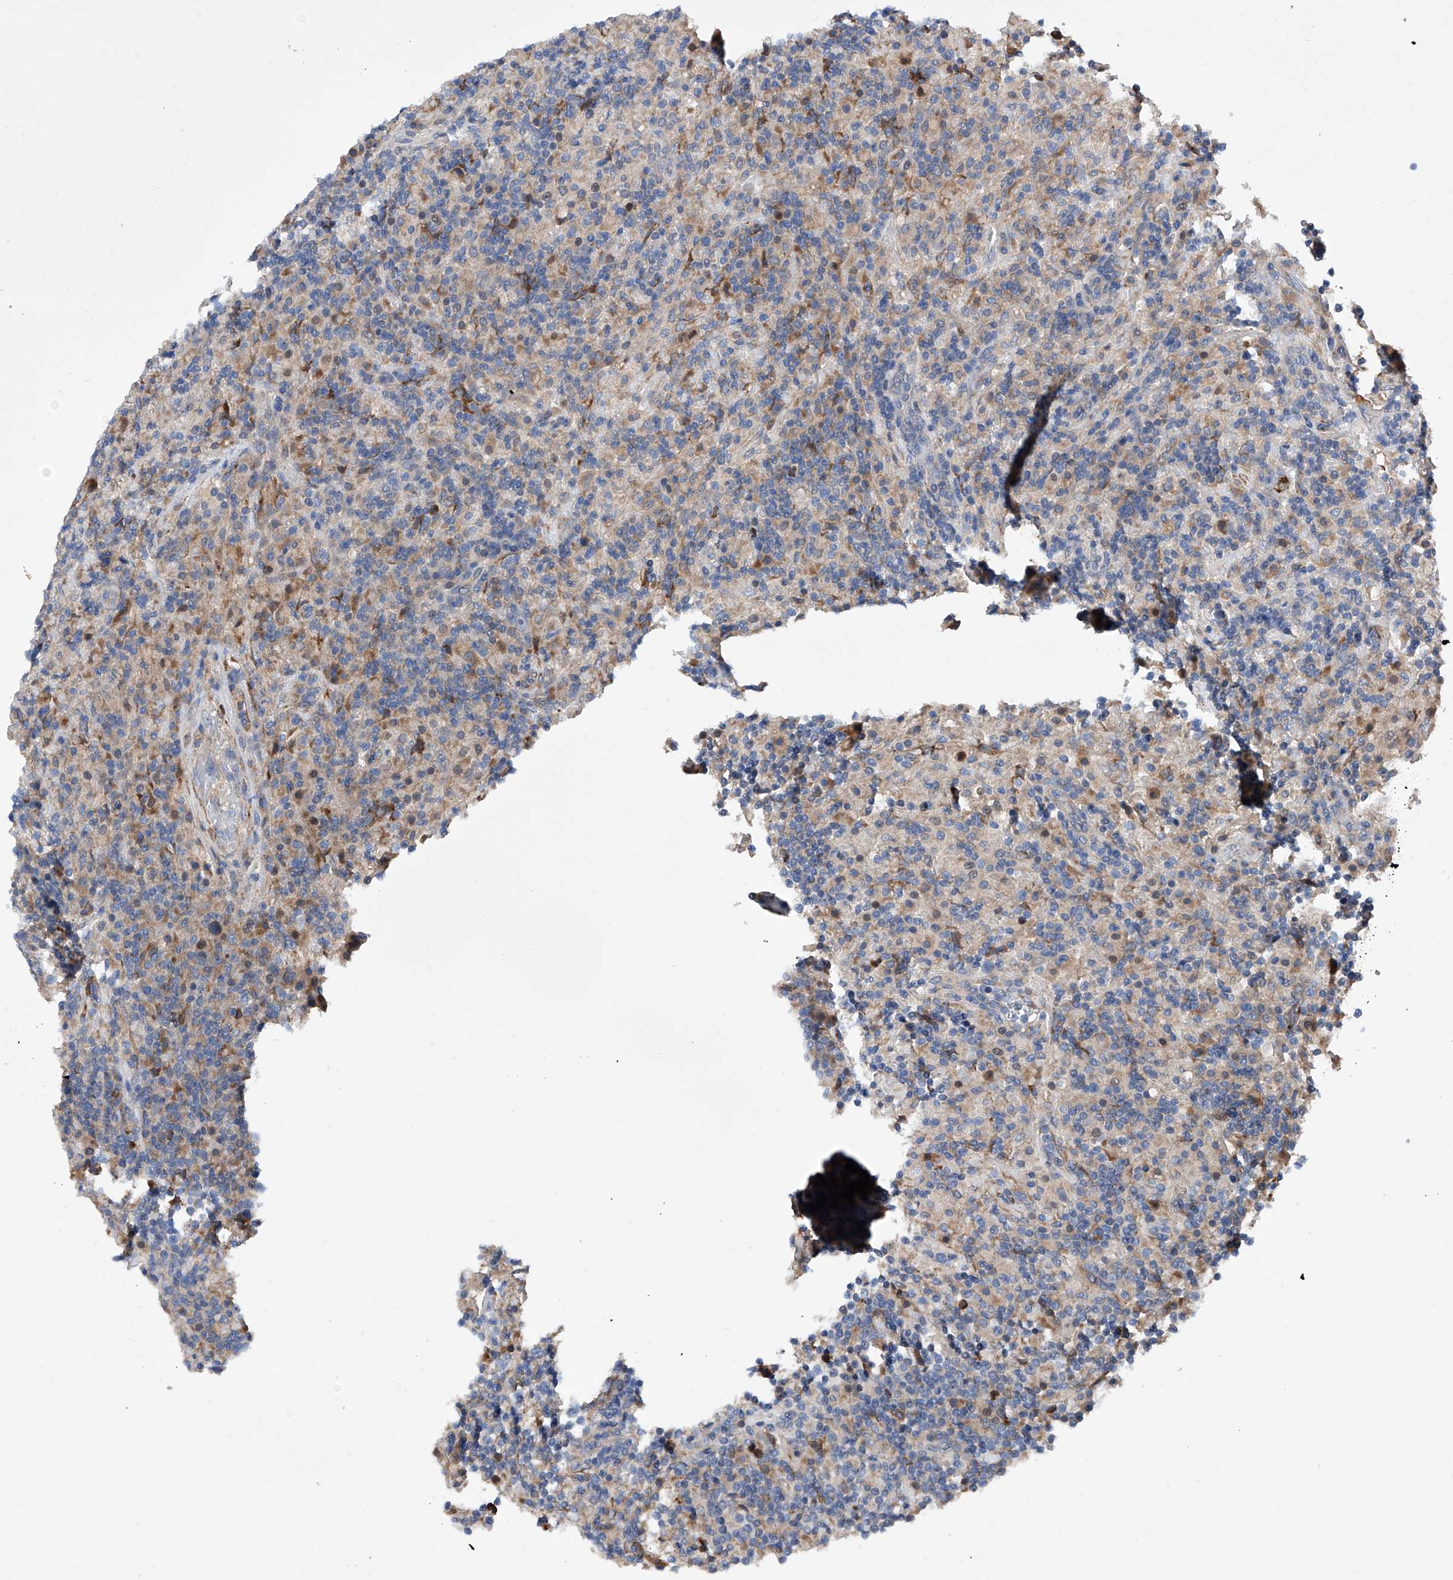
{"staining": {"intensity": "negative", "quantity": "none", "location": "none"}, "tissue": "lymphoma", "cell_type": "Tumor cells", "image_type": "cancer", "snomed": [{"axis": "morphology", "description": "Hodgkin's disease, NOS"}, {"axis": "topography", "description": "Lymph node"}], "caption": "This is a micrograph of immunohistochemistry (IHC) staining of lymphoma, which shows no positivity in tumor cells.", "gene": "INPP5B", "patient": {"sex": "male", "age": 70}}